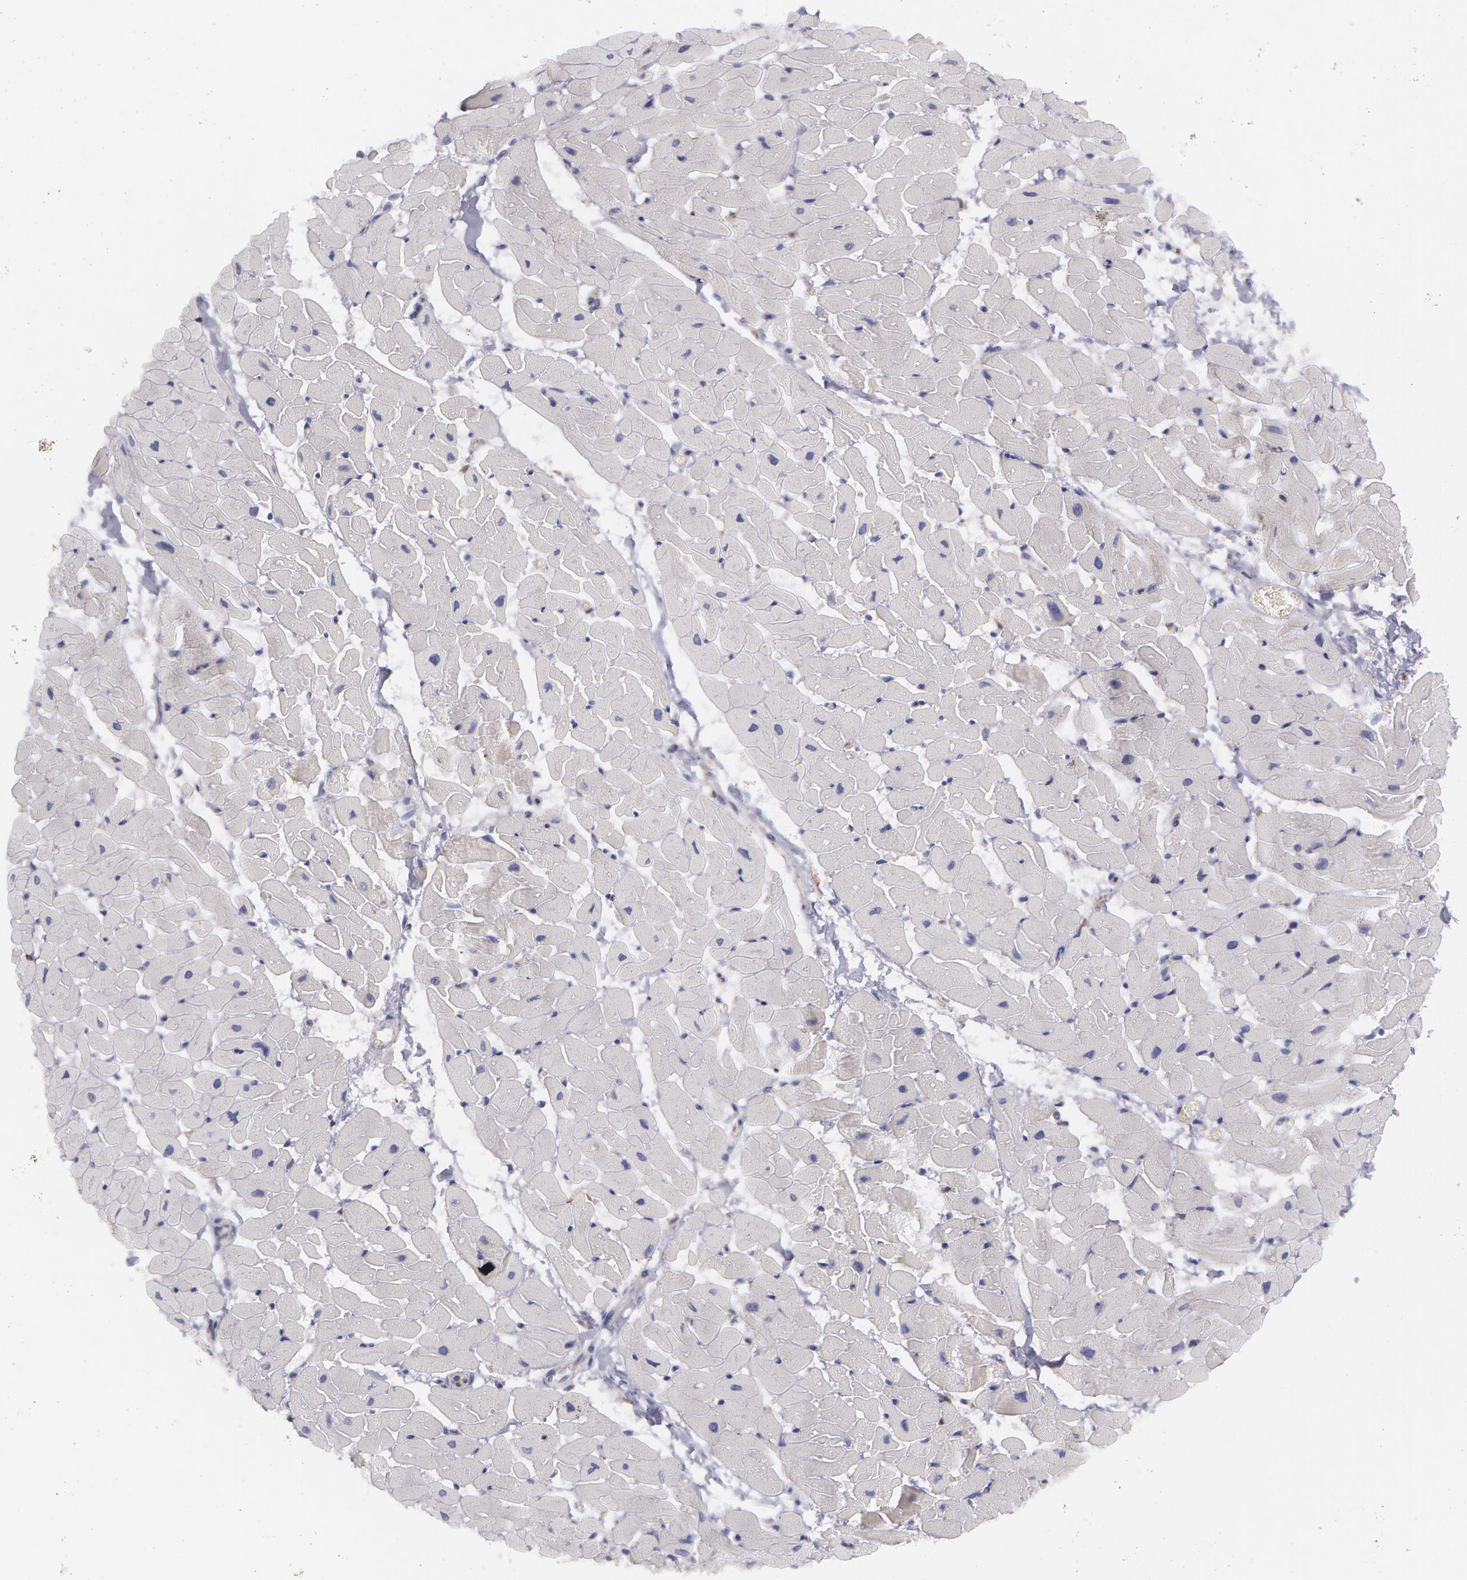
{"staining": {"intensity": "negative", "quantity": "none", "location": "none"}, "tissue": "heart muscle", "cell_type": "Cardiomyocytes", "image_type": "normal", "snomed": [{"axis": "morphology", "description": "Normal tissue, NOS"}, {"axis": "topography", "description": "Heart"}], "caption": "This is a image of immunohistochemistry staining of unremarkable heart muscle, which shows no expression in cardiomyocytes. Brightfield microscopy of IHC stained with DAB (brown) and hematoxylin (blue), captured at high magnification.", "gene": "SYK", "patient": {"sex": "female", "age": 19}}